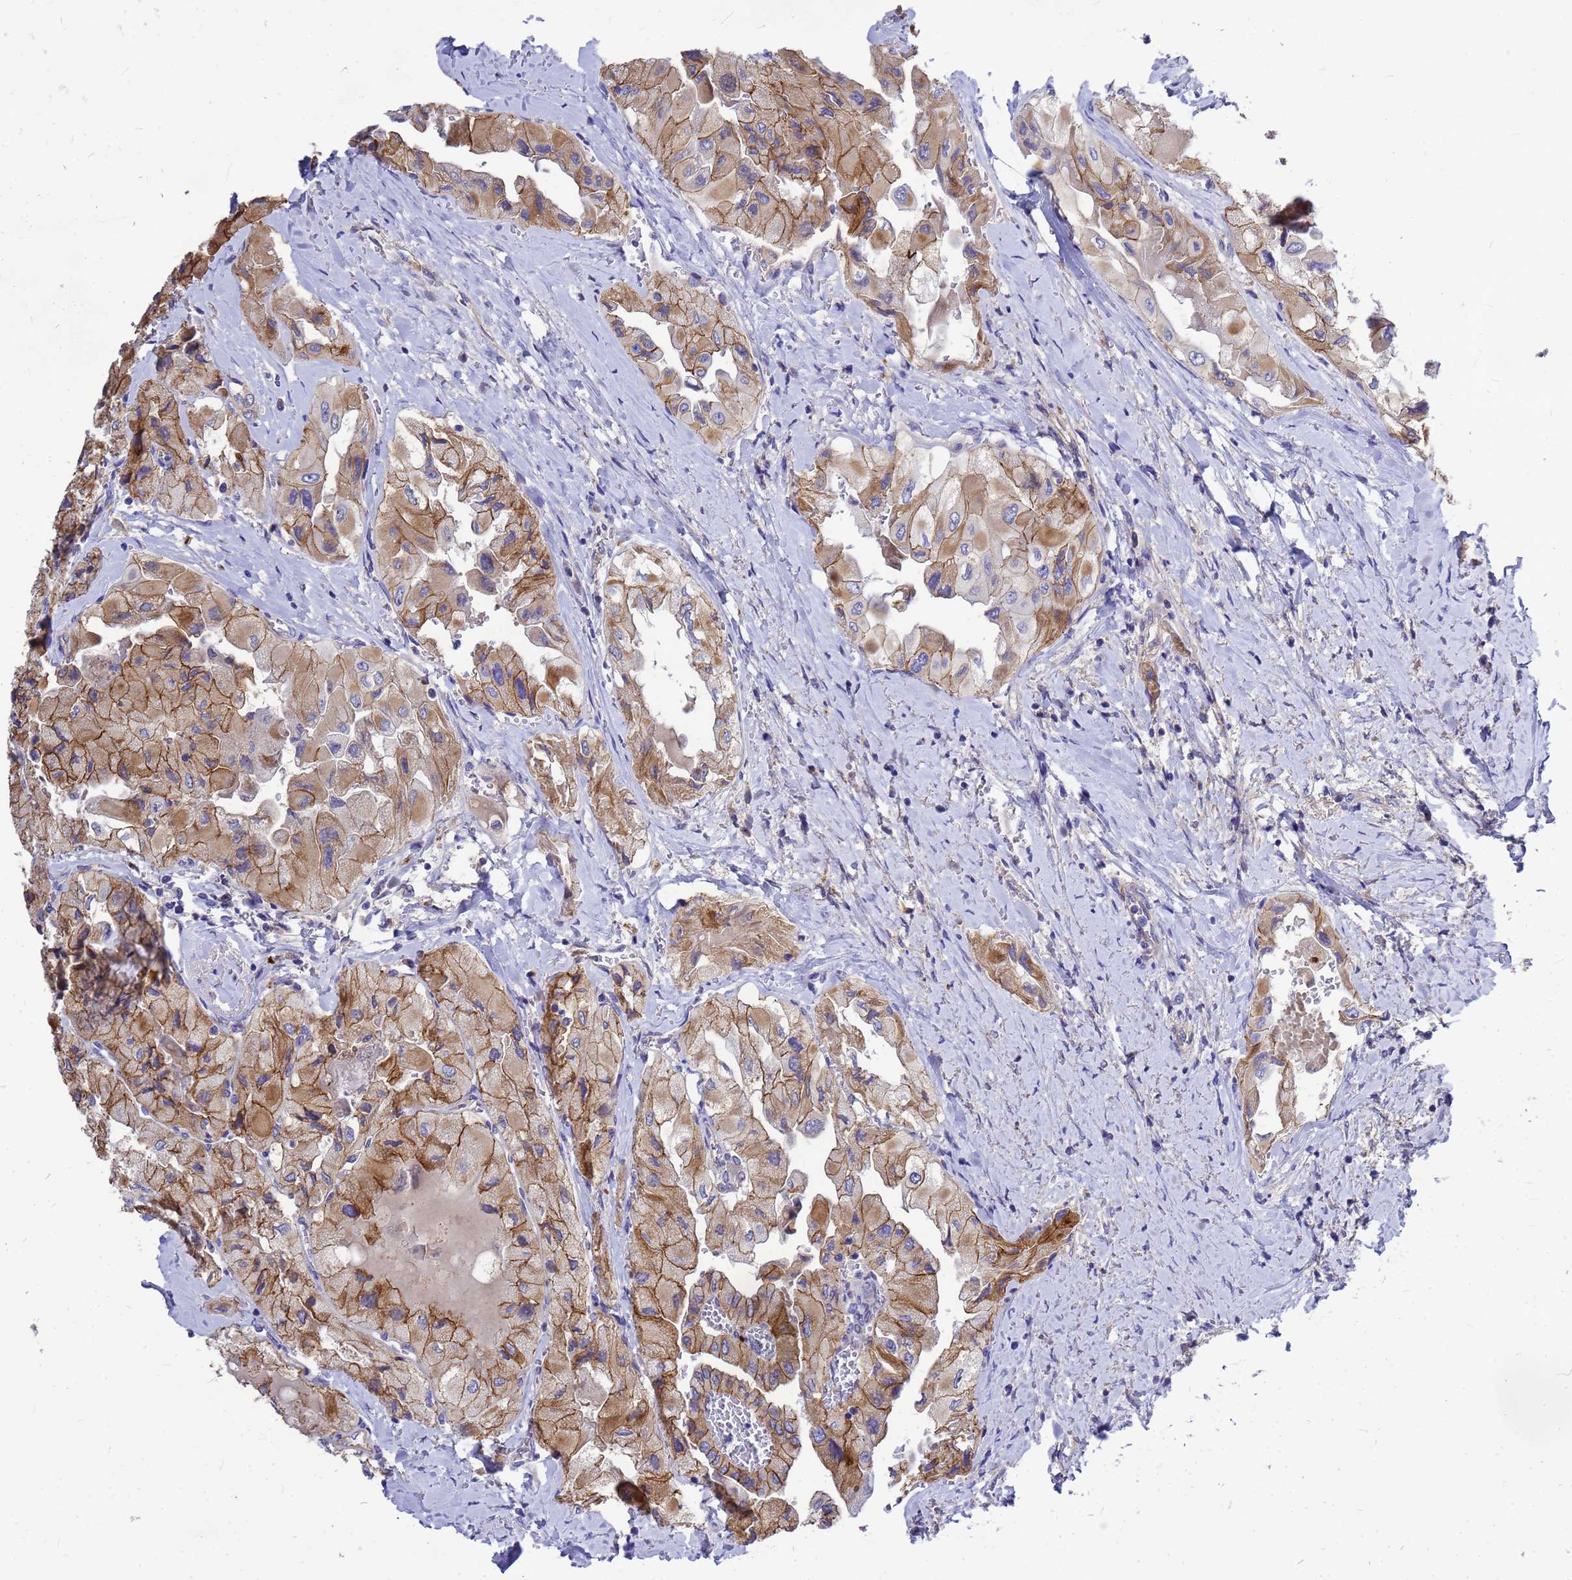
{"staining": {"intensity": "moderate", "quantity": ">75%", "location": "cytoplasmic/membranous"}, "tissue": "thyroid cancer", "cell_type": "Tumor cells", "image_type": "cancer", "snomed": [{"axis": "morphology", "description": "Normal tissue, NOS"}, {"axis": "morphology", "description": "Papillary adenocarcinoma, NOS"}, {"axis": "topography", "description": "Thyroid gland"}], "caption": "This is a histology image of immunohistochemistry (IHC) staining of thyroid cancer (papillary adenocarcinoma), which shows moderate positivity in the cytoplasmic/membranous of tumor cells.", "gene": "FBXW5", "patient": {"sex": "female", "age": 59}}